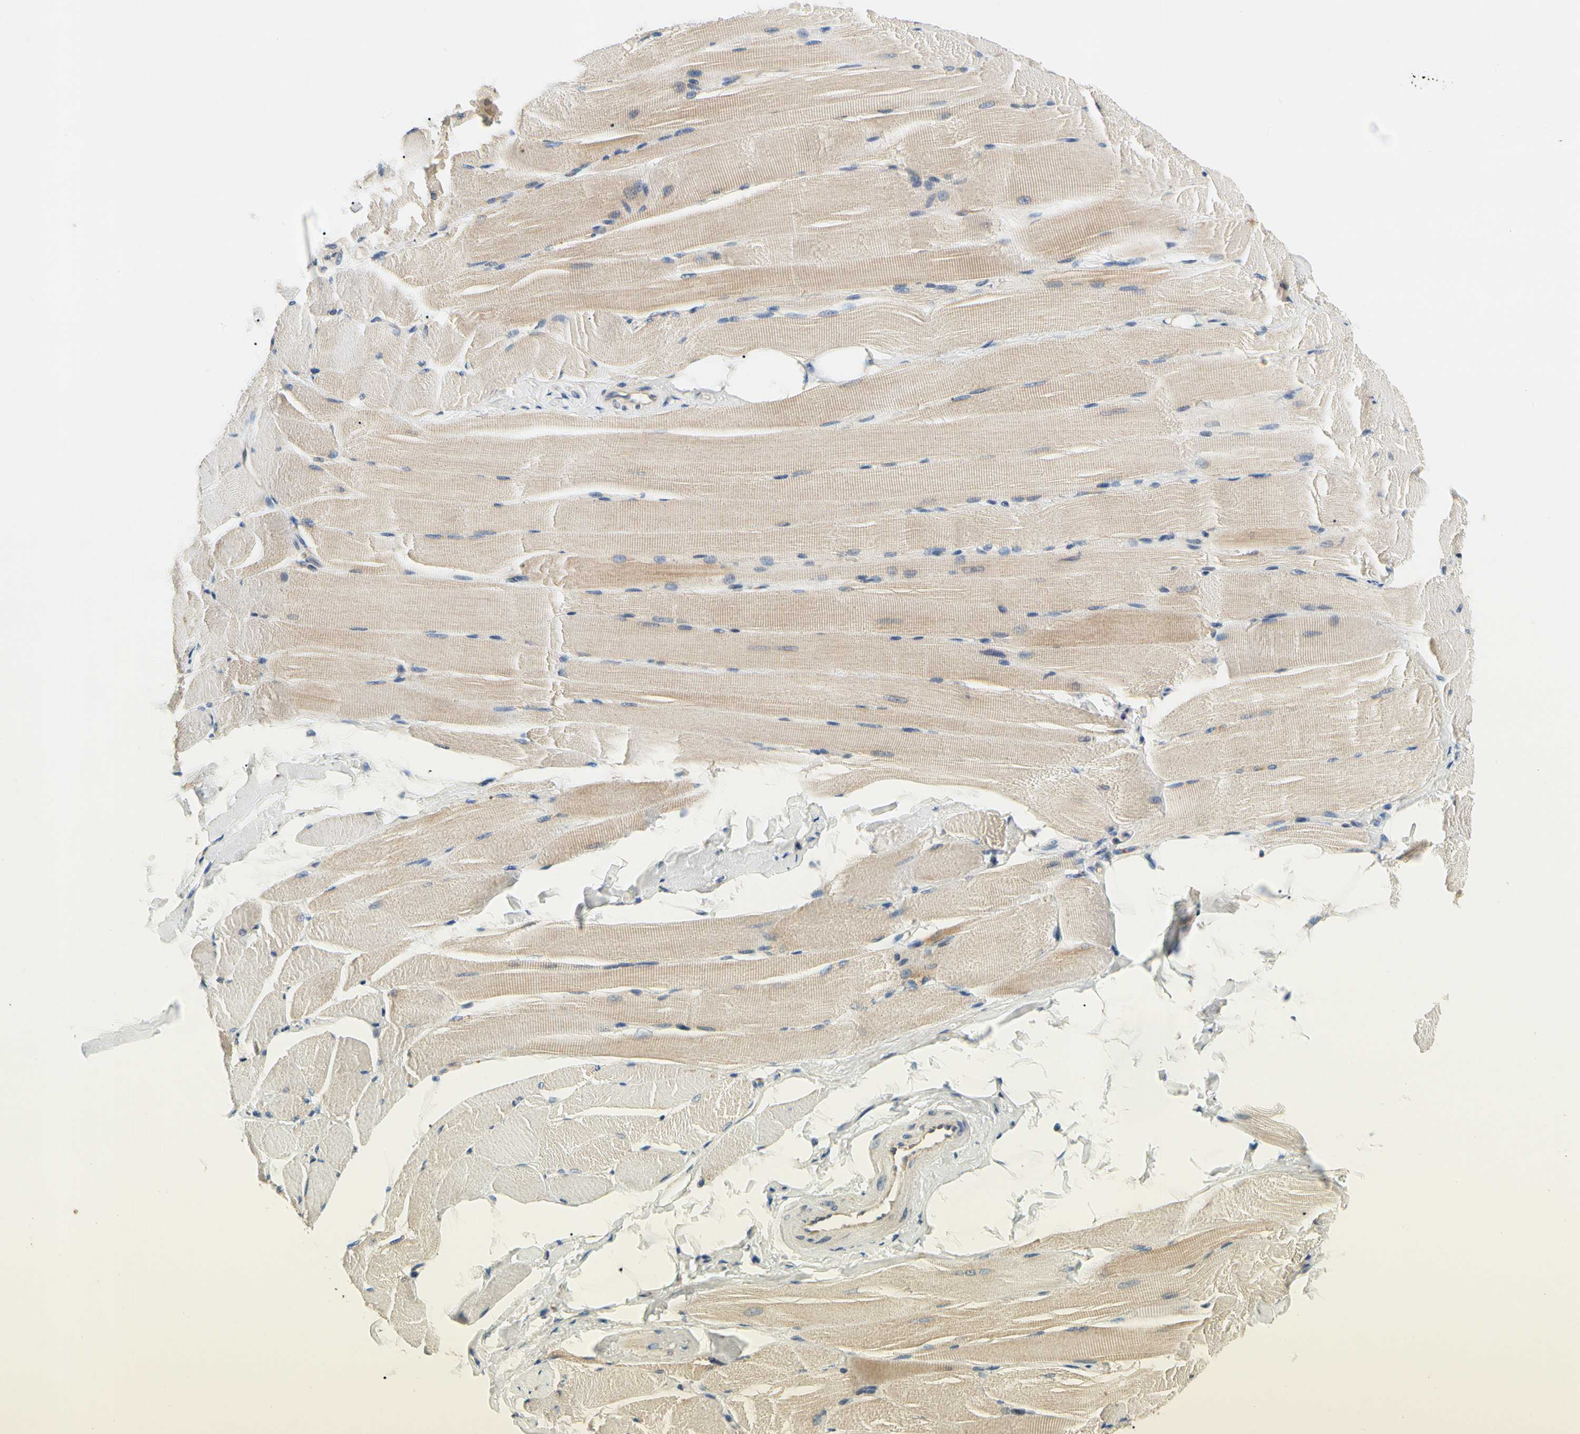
{"staining": {"intensity": "weak", "quantity": ">75%", "location": "cytoplasmic/membranous"}, "tissue": "skeletal muscle", "cell_type": "Myocytes", "image_type": "normal", "snomed": [{"axis": "morphology", "description": "Normal tissue, NOS"}, {"axis": "topography", "description": "Skeletal muscle"}, {"axis": "topography", "description": "Peripheral nerve tissue"}], "caption": "About >75% of myocytes in normal human skeletal muscle demonstrate weak cytoplasmic/membranous protein positivity as visualized by brown immunohistochemical staining.", "gene": "LRRC47", "patient": {"sex": "female", "age": 84}}